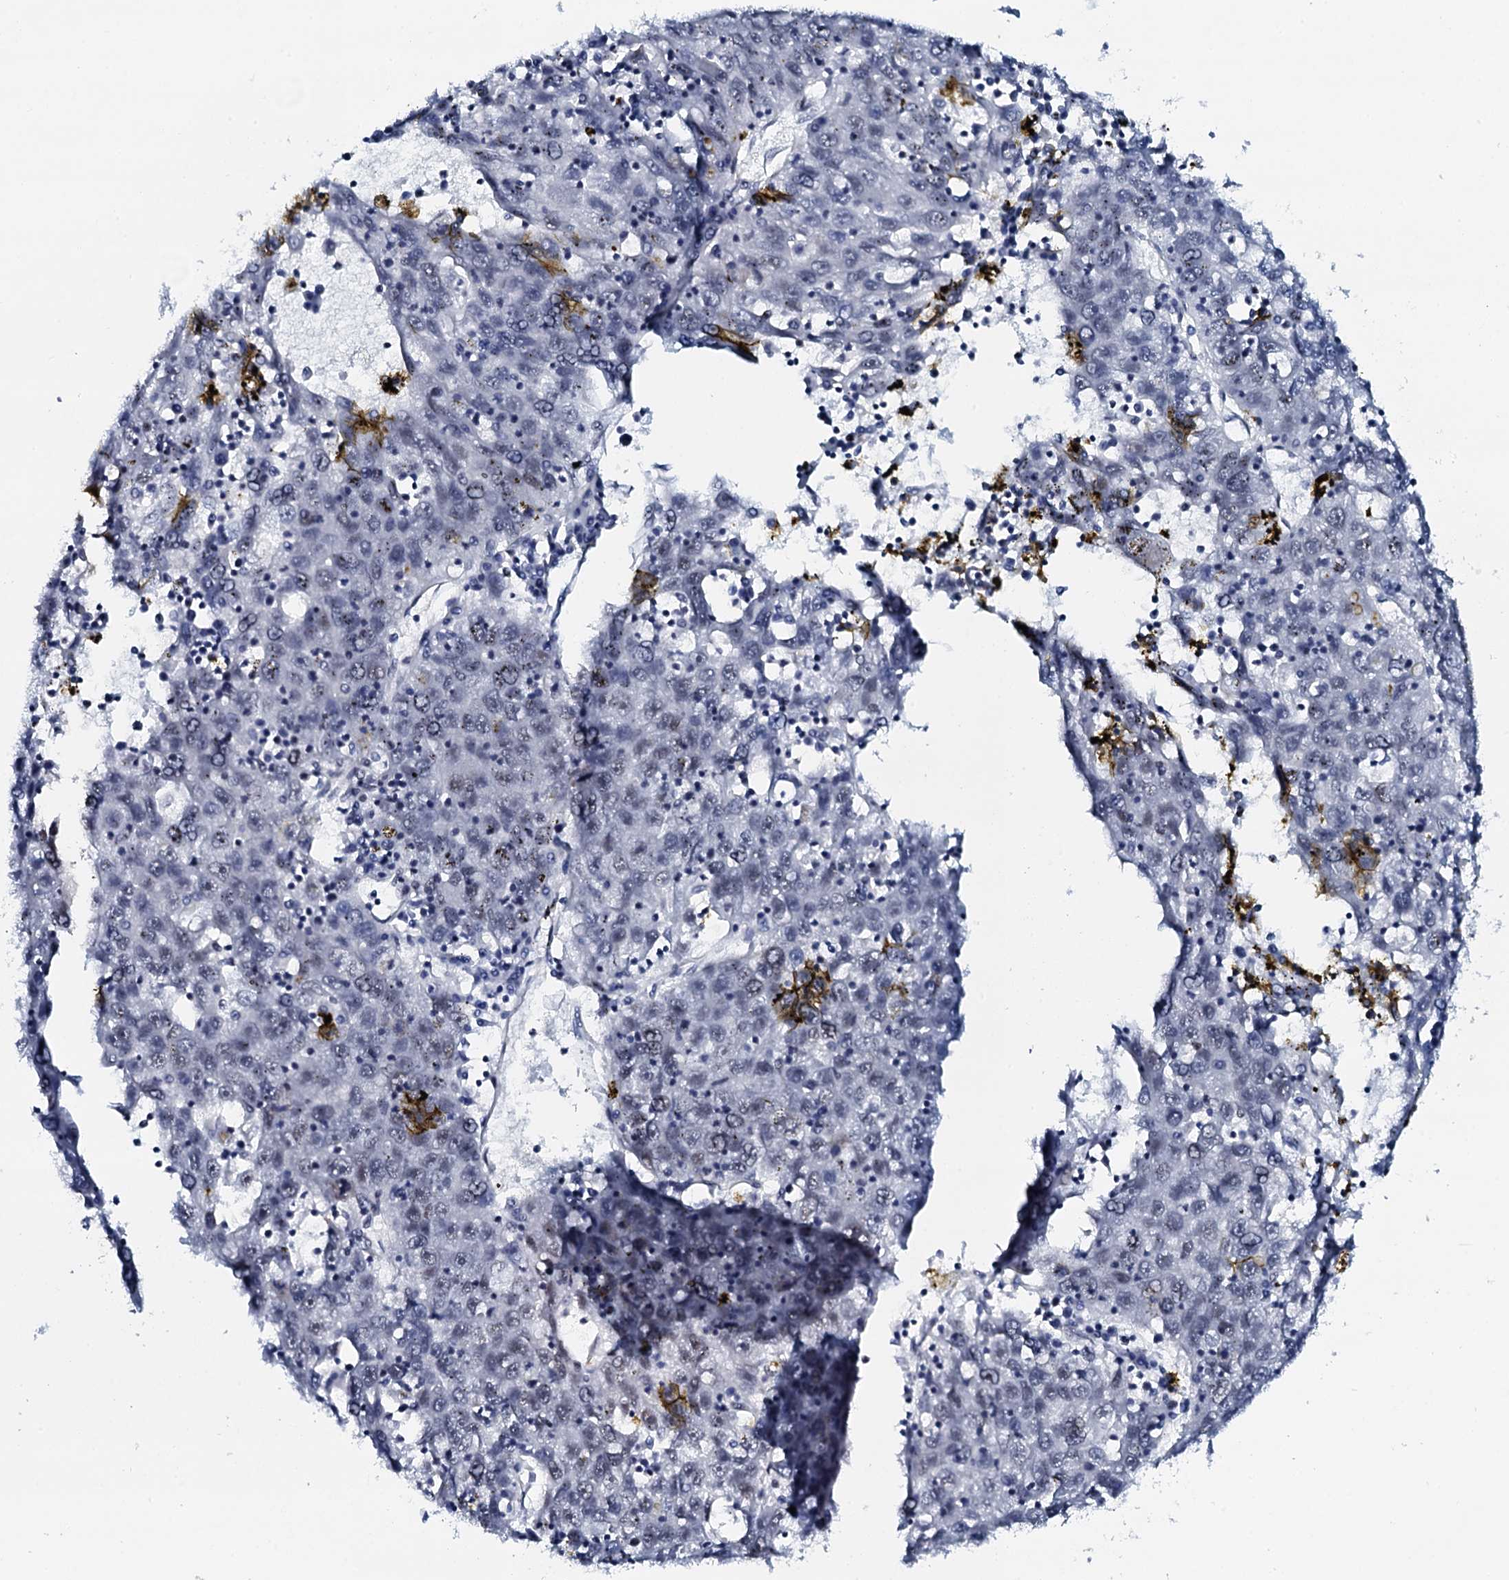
{"staining": {"intensity": "negative", "quantity": "none", "location": "none"}, "tissue": "liver cancer", "cell_type": "Tumor cells", "image_type": "cancer", "snomed": [{"axis": "morphology", "description": "Carcinoma, Hepatocellular, NOS"}, {"axis": "topography", "description": "Liver"}], "caption": "Immunohistochemical staining of human hepatocellular carcinoma (liver) reveals no significant positivity in tumor cells.", "gene": "NKAPD1", "patient": {"sex": "male", "age": 49}}